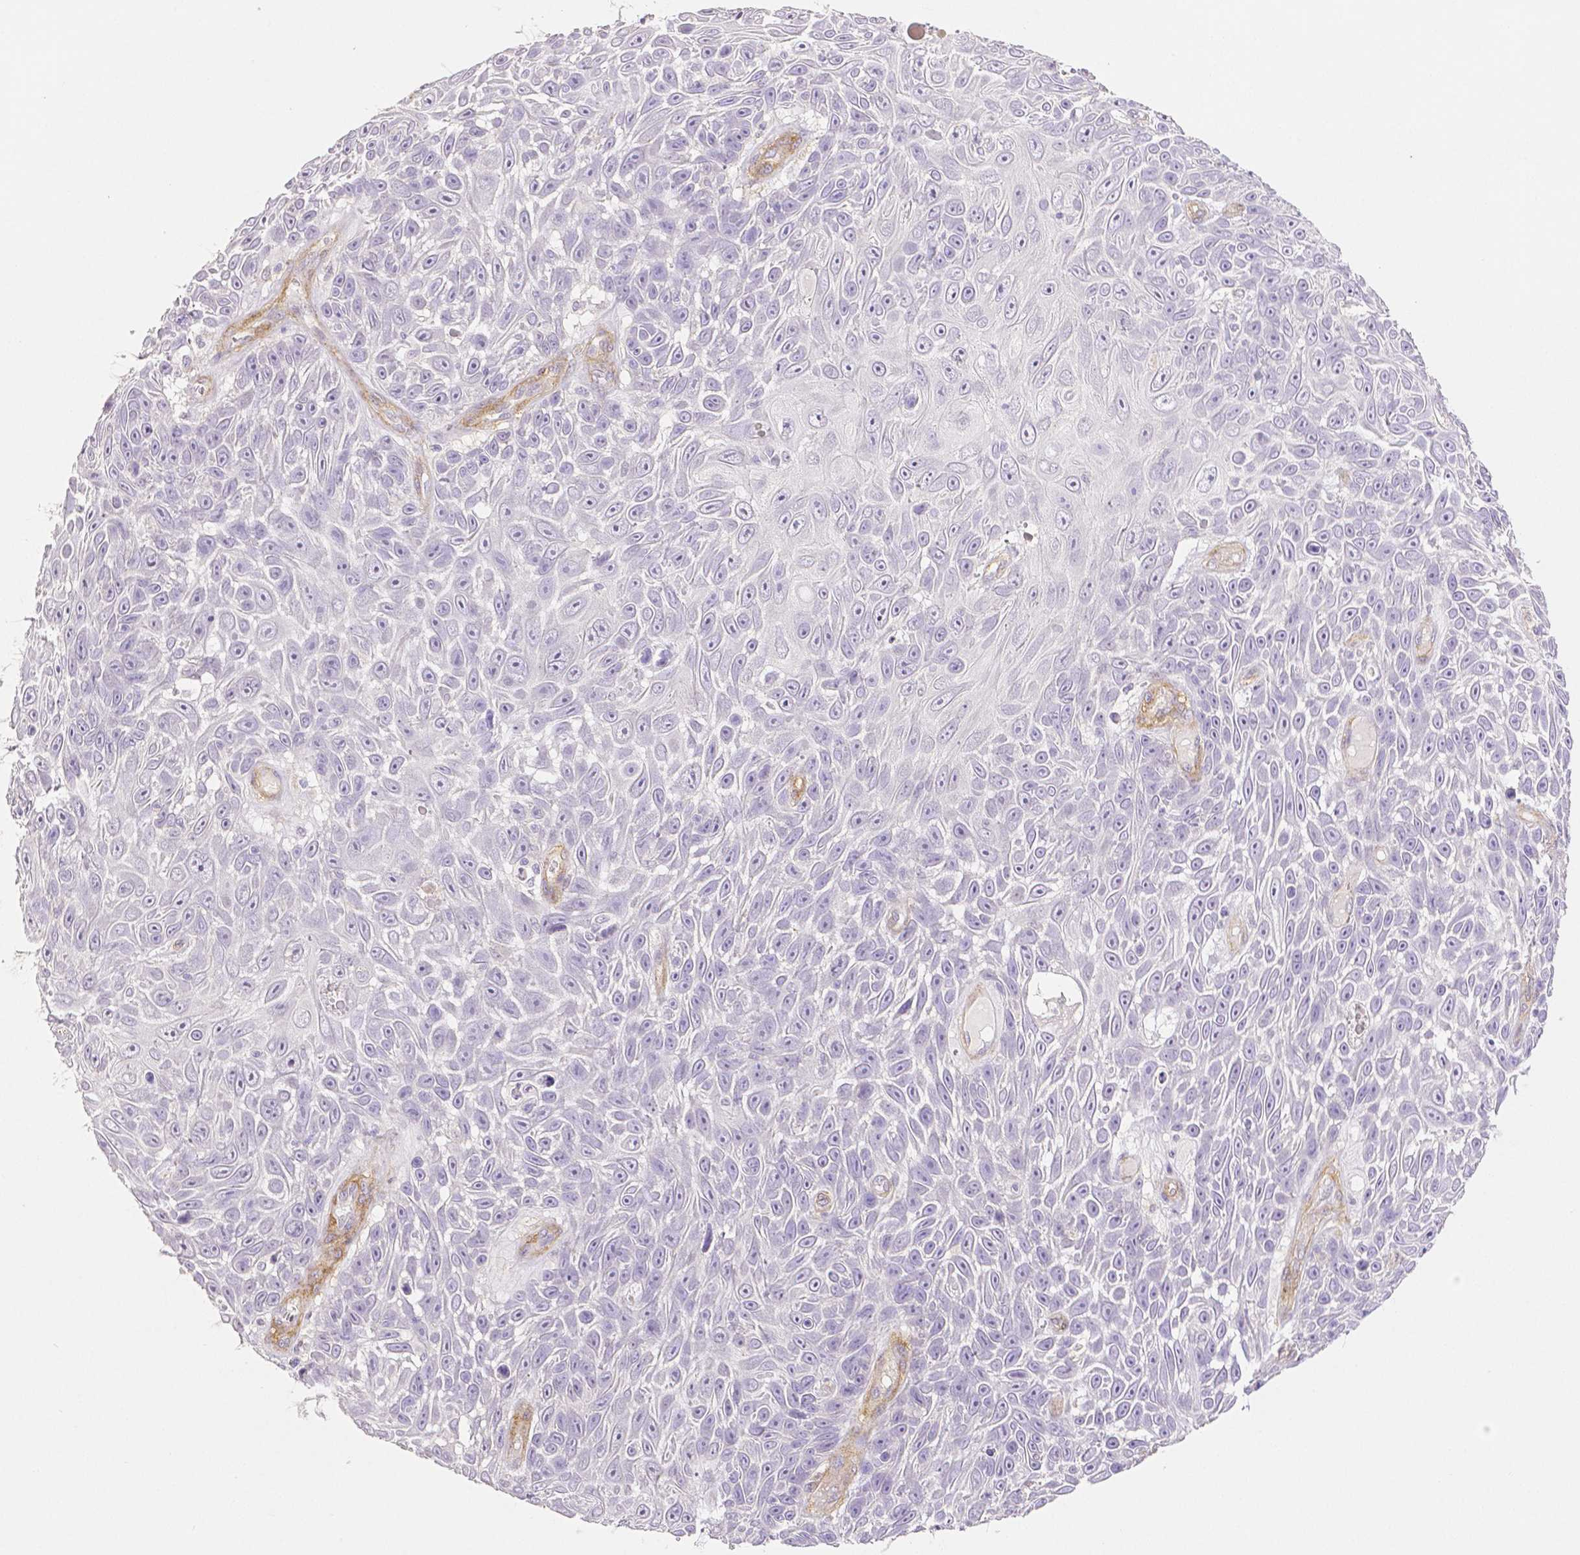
{"staining": {"intensity": "negative", "quantity": "none", "location": "none"}, "tissue": "skin cancer", "cell_type": "Tumor cells", "image_type": "cancer", "snomed": [{"axis": "morphology", "description": "Squamous cell carcinoma, NOS"}, {"axis": "topography", "description": "Skin"}], "caption": "Immunohistochemical staining of skin cancer displays no significant positivity in tumor cells. (Stains: DAB immunohistochemistry with hematoxylin counter stain, Microscopy: brightfield microscopy at high magnification).", "gene": "THY1", "patient": {"sex": "male", "age": 82}}